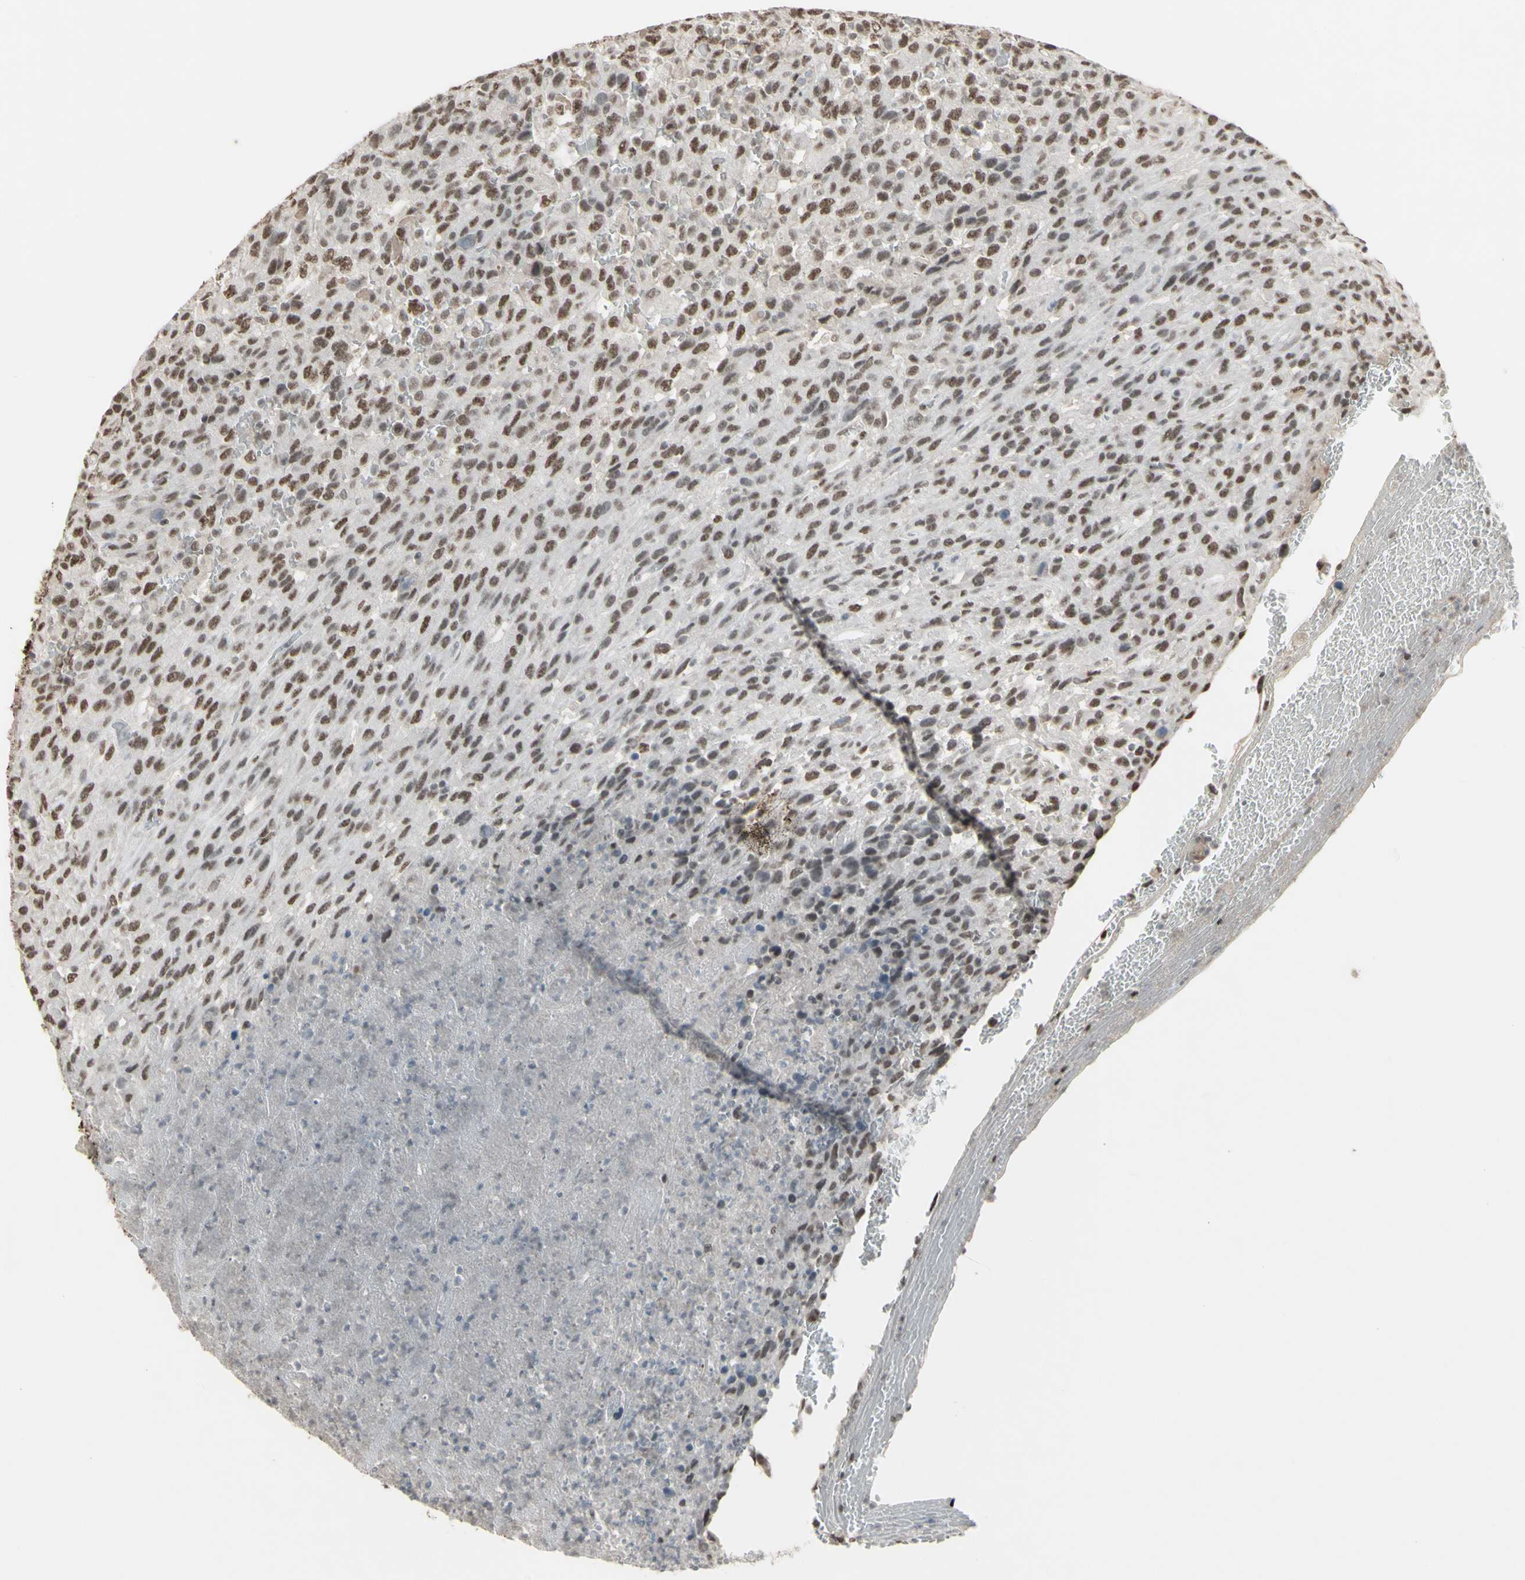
{"staining": {"intensity": "moderate", "quantity": ">75%", "location": "nuclear"}, "tissue": "urothelial cancer", "cell_type": "Tumor cells", "image_type": "cancer", "snomed": [{"axis": "morphology", "description": "Urothelial carcinoma, High grade"}, {"axis": "topography", "description": "Urinary bladder"}], "caption": "DAB immunohistochemical staining of urothelial cancer demonstrates moderate nuclear protein positivity in about >75% of tumor cells.", "gene": "TRIM28", "patient": {"sex": "male", "age": 66}}